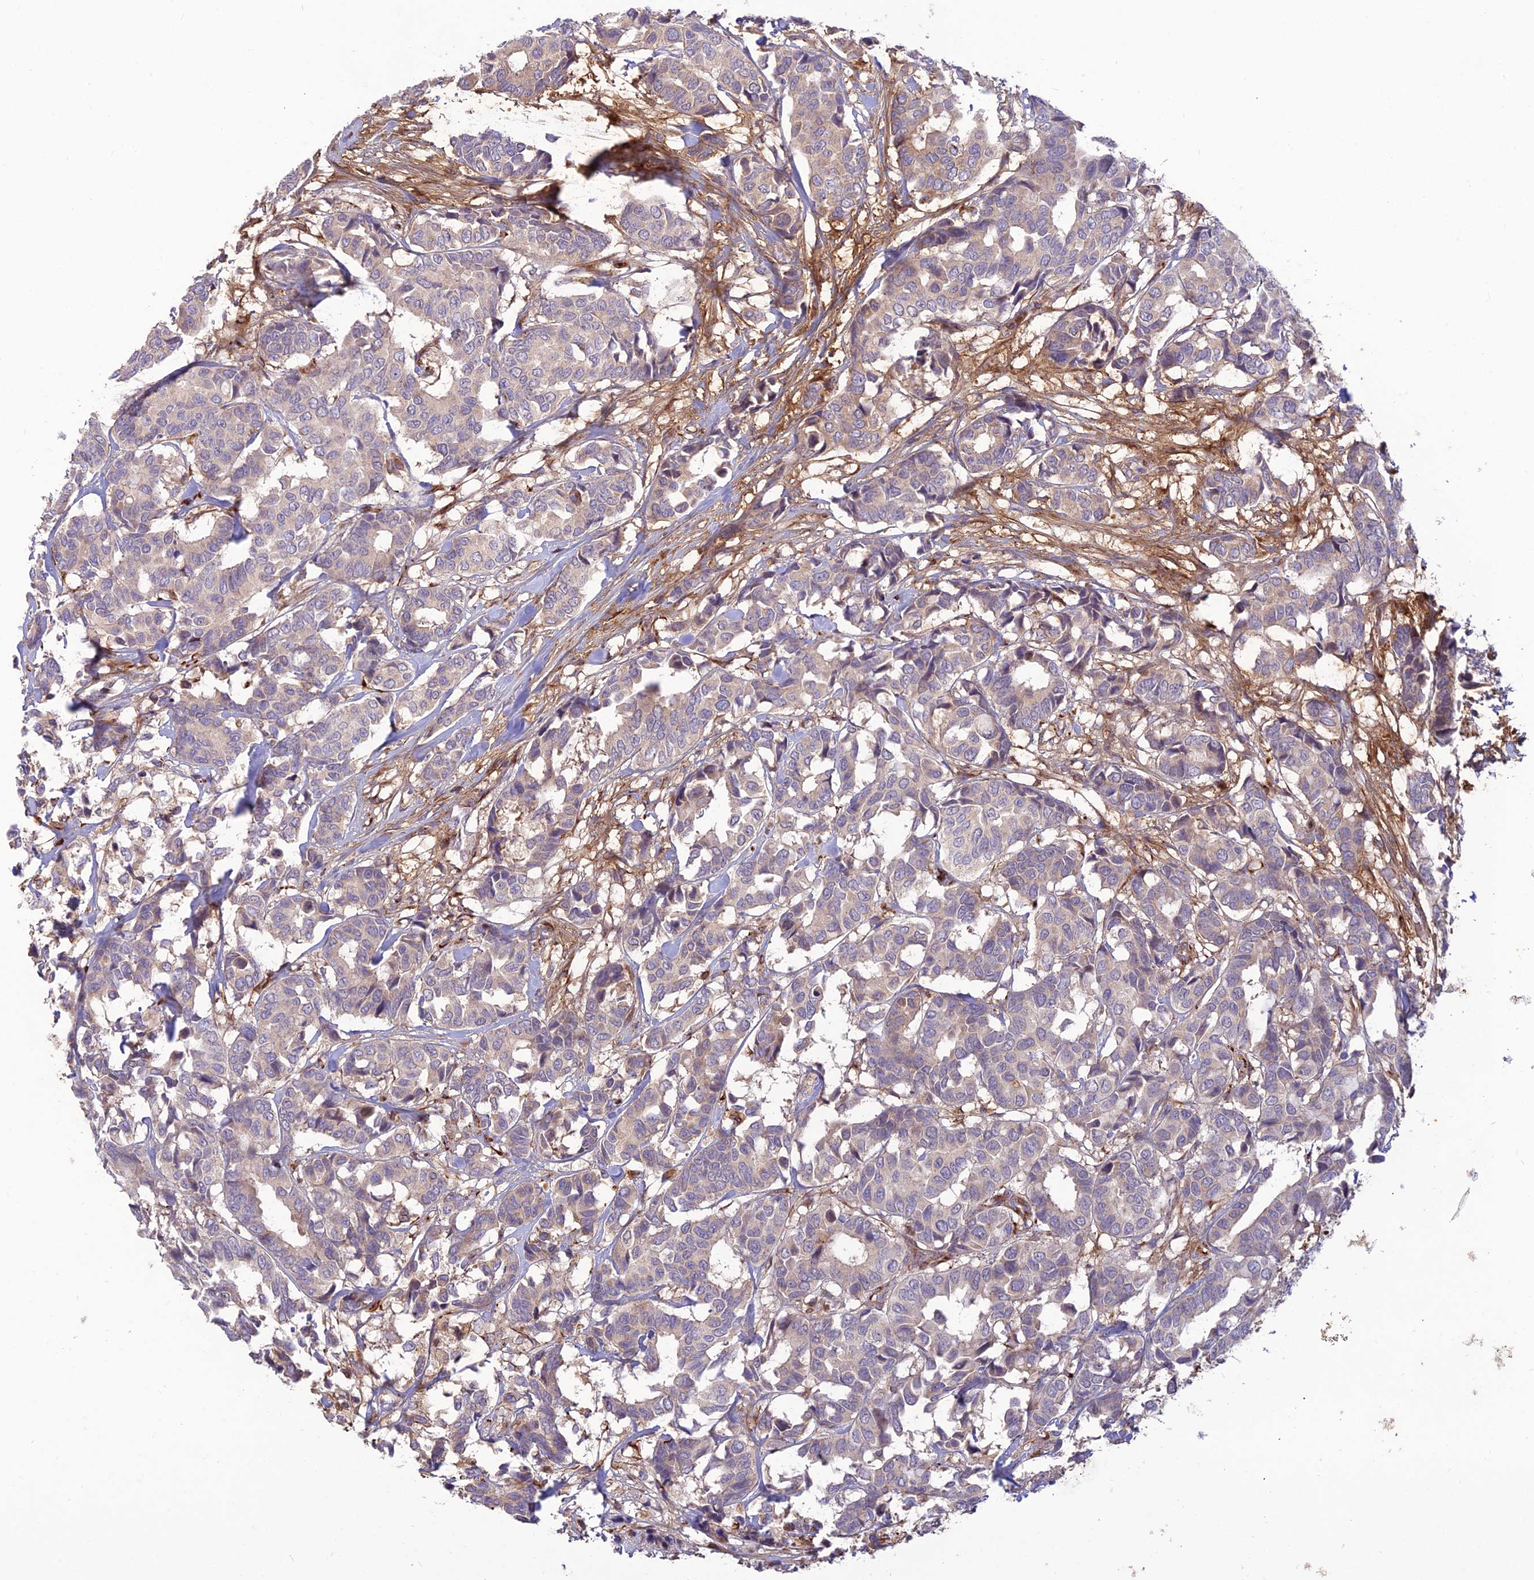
{"staining": {"intensity": "negative", "quantity": "none", "location": "none"}, "tissue": "breast cancer", "cell_type": "Tumor cells", "image_type": "cancer", "snomed": [{"axis": "morphology", "description": "Normal tissue, NOS"}, {"axis": "morphology", "description": "Duct carcinoma"}, {"axis": "topography", "description": "Breast"}], "caption": "Tumor cells are negative for brown protein staining in breast cancer. (IHC, brightfield microscopy, high magnification).", "gene": "ST8SIA5", "patient": {"sex": "female", "age": 87}}